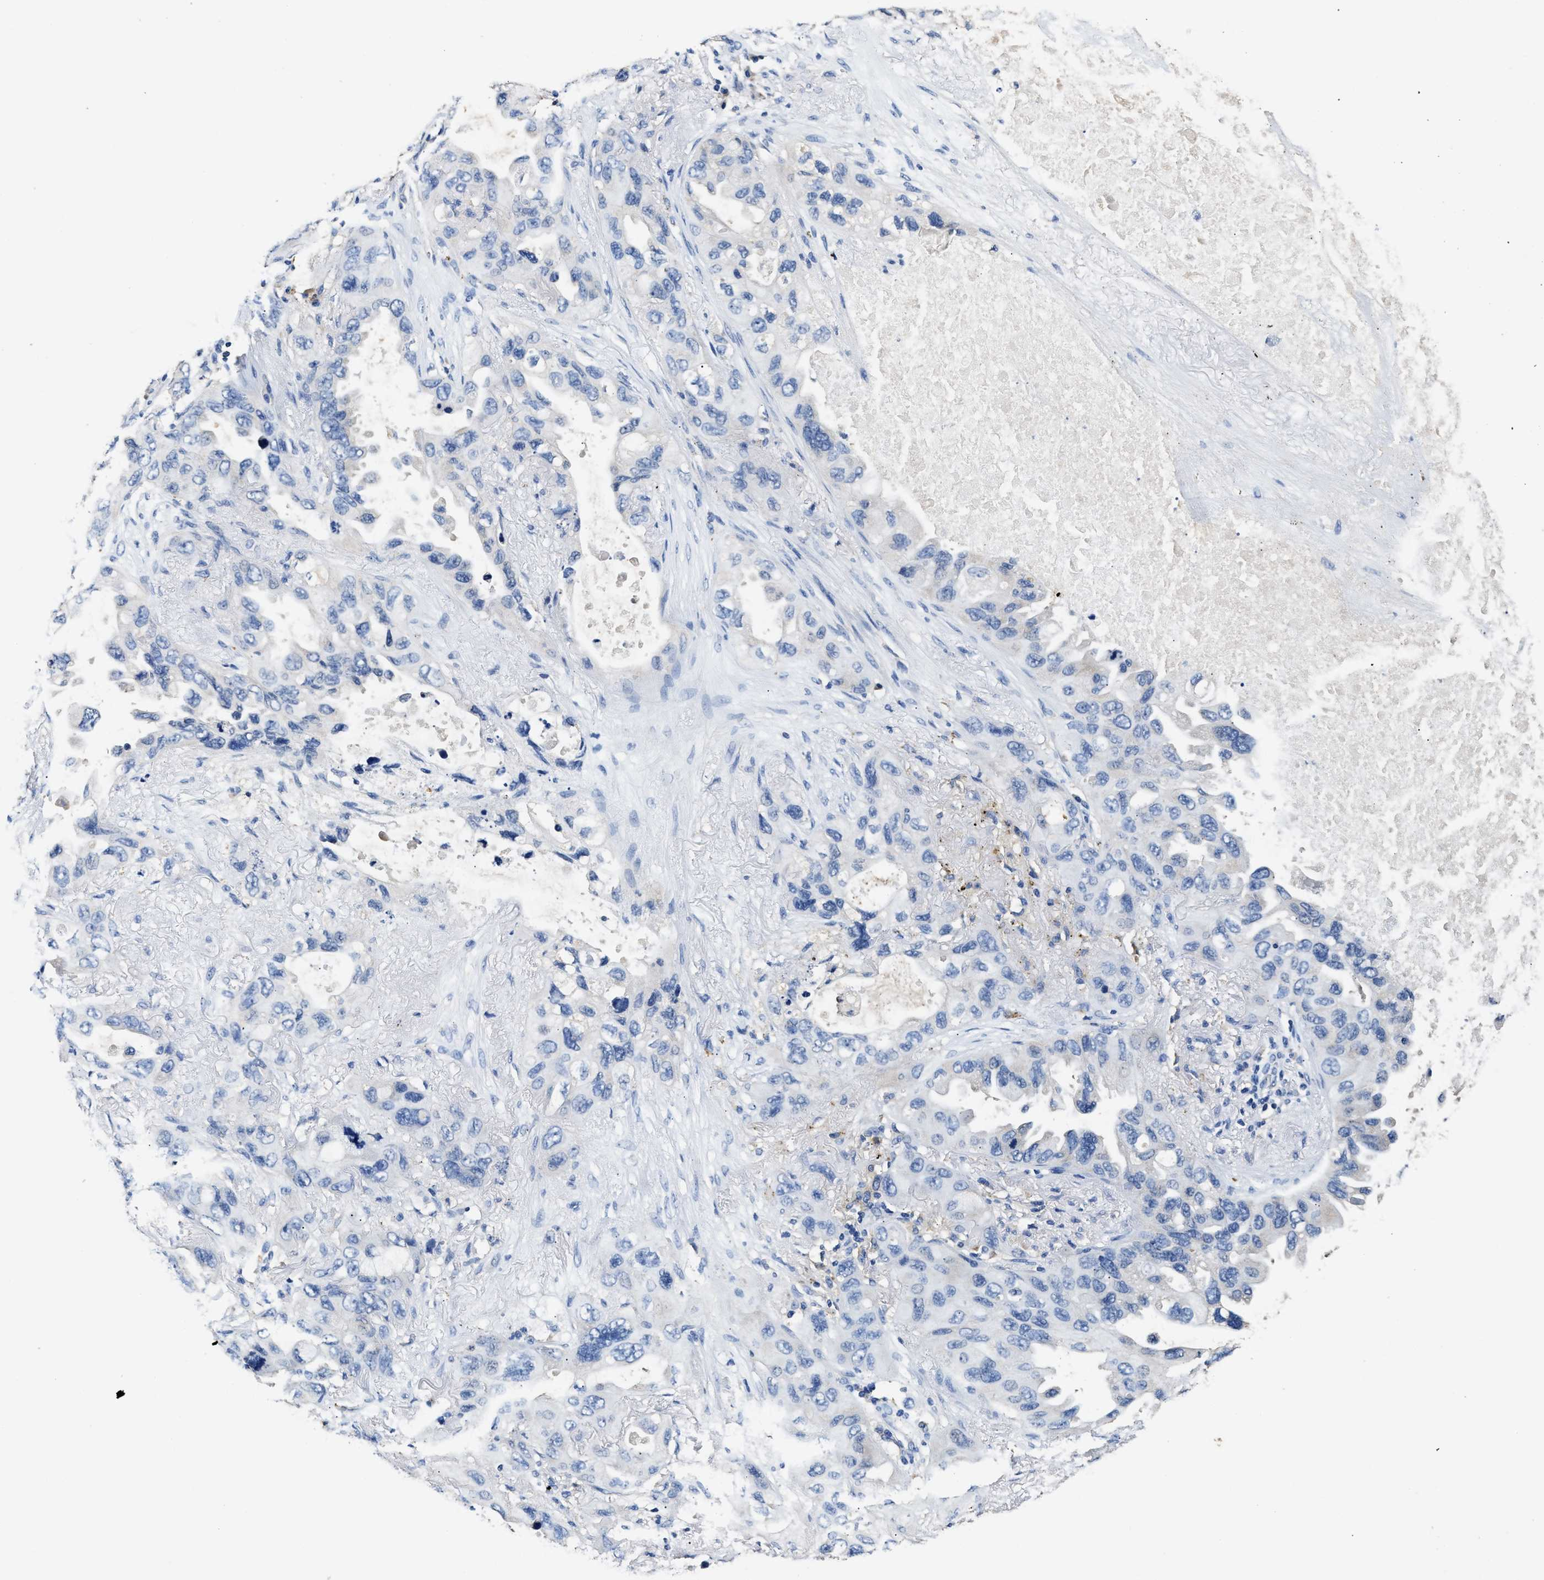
{"staining": {"intensity": "negative", "quantity": "none", "location": "none"}, "tissue": "lung cancer", "cell_type": "Tumor cells", "image_type": "cancer", "snomed": [{"axis": "morphology", "description": "Squamous cell carcinoma, NOS"}, {"axis": "topography", "description": "Lung"}], "caption": "Immunohistochemical staining of lung squamous cell carcinoma shows no significant expression in tumor cells.", "gene": "SLCO2B1", "patient": {"sex": "female", "age": 73}}